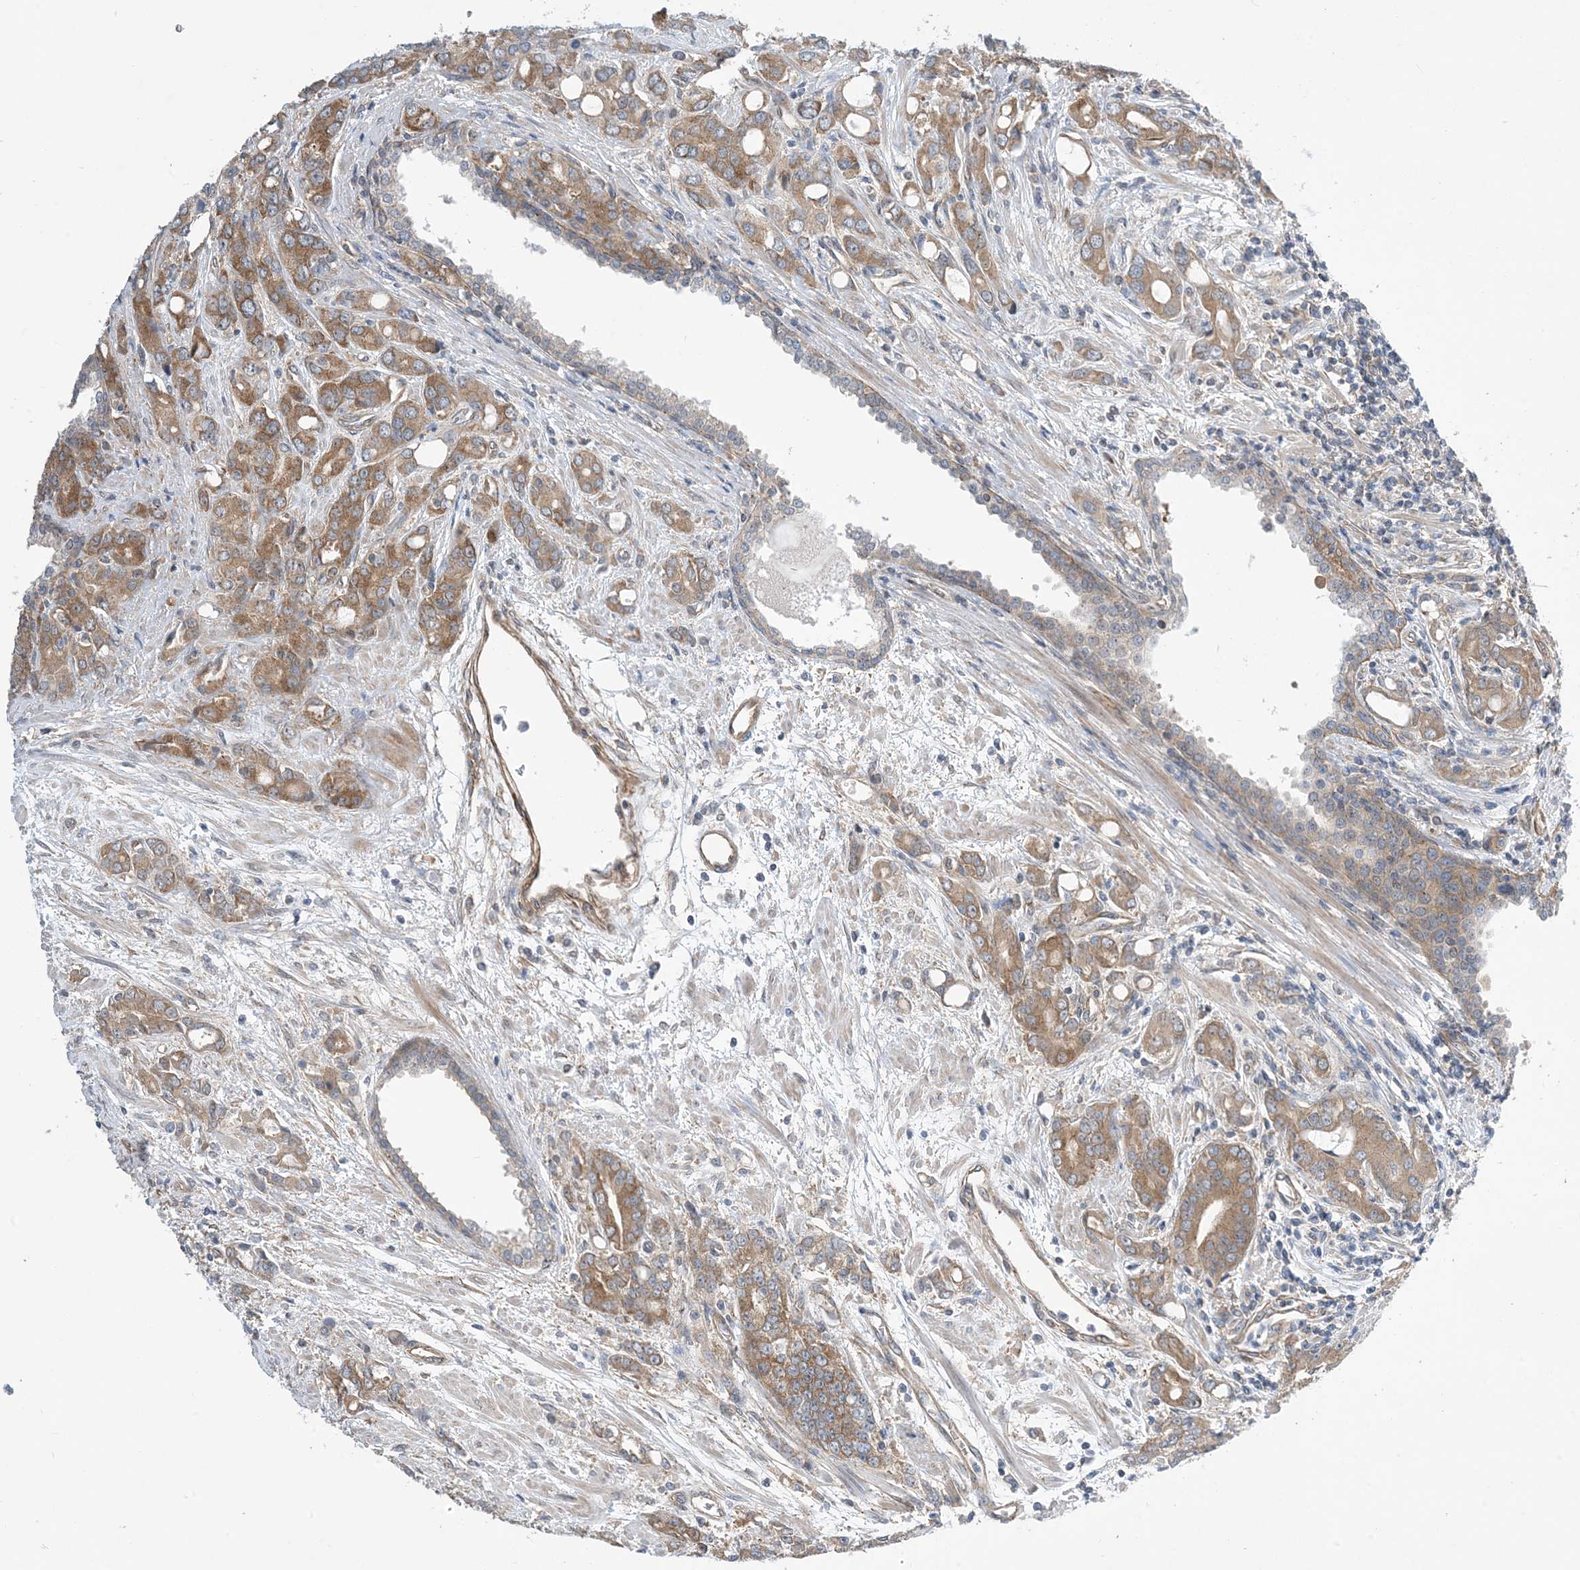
{"staining": {"intensity": "moderate", "quantity": ">75%", "location": "cytoplasmic/membranous"}, "tissue": "prostate cancer", "cell_type": "Tumor cells", "image_type": "cancer", "snomed": [{"axis": "morphology", "description": "Adenocarcinoma, High grade"}, {"axis": "topography", "description": "Prostate"}], "caption": "DAB (3,3'-diaminobenzidine) immunohistochemical staining of prostate adenocarcinoma (high-grade) reveals moderate cytoplasmic/membranous protein staining in about >75% of tumor cells.", "gene": "EHBP1", "patient": {"sex": "male", "age": 62}}